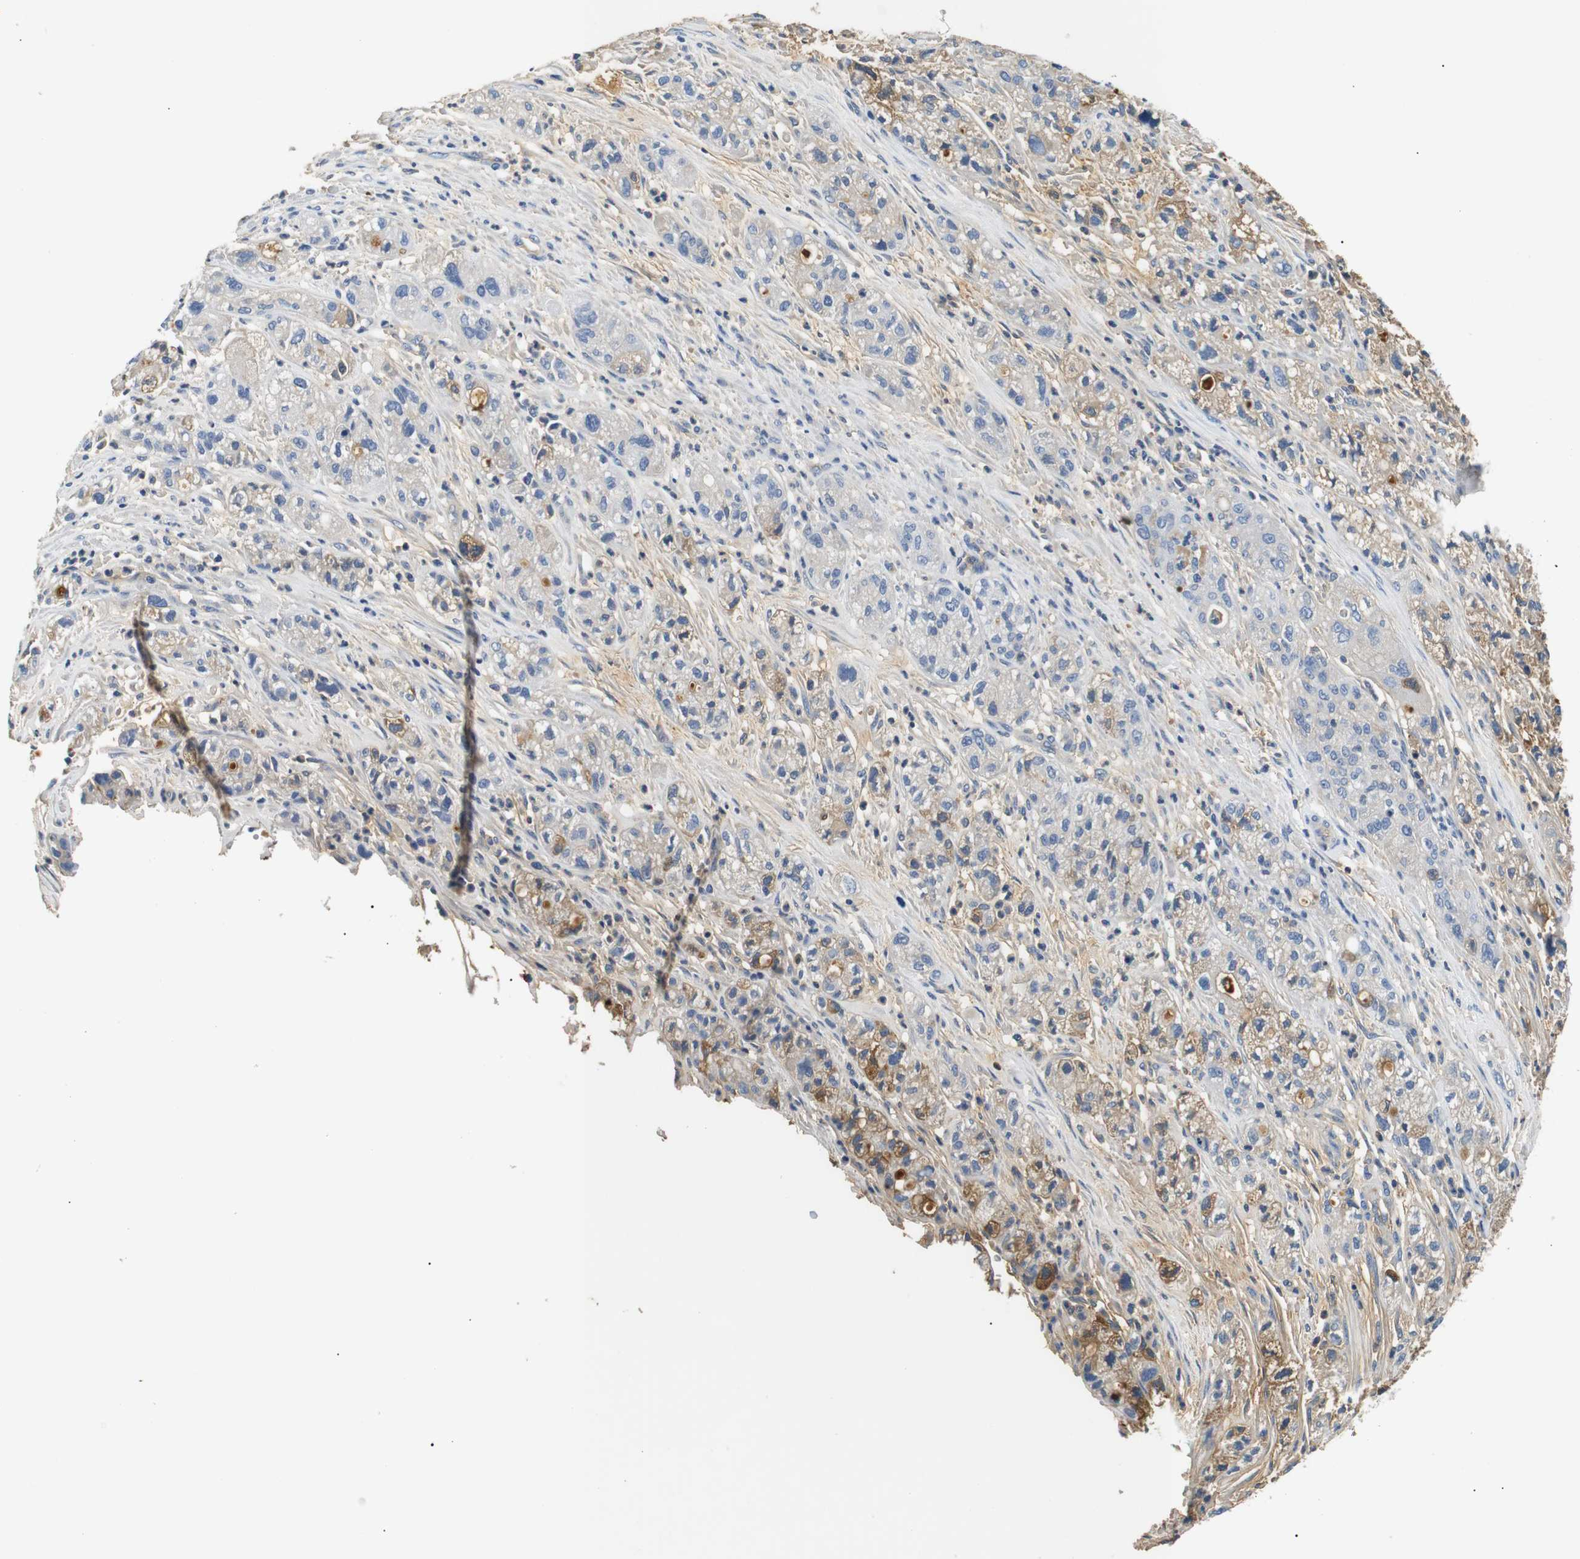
{"staining": {"intensity": "moderate", "quantity": "25%-75%", "location": "cytoplasmic/membranous"}, "tissue": "pancreatic cancer", "cell_type": "Tumor cells", "image_type": "cancer", "snomed": [{"axis": "morphology", "description": "Adenocarcinoma, NOS"}, {"axis": "topography", "description": "Pancreas"}], "caption": "Pancreatic cancer (adenocarcinoma) stained with DAB (3,3'-diaminobenzidine) immunohistochemistry (IHC) demonstrates medium levels of moderate cytoplasmic/membranous expression in approximately 25%-75% of tumor cells.", "gene": "LHCGR", "patient": {"sex": "female", "age": 78}}